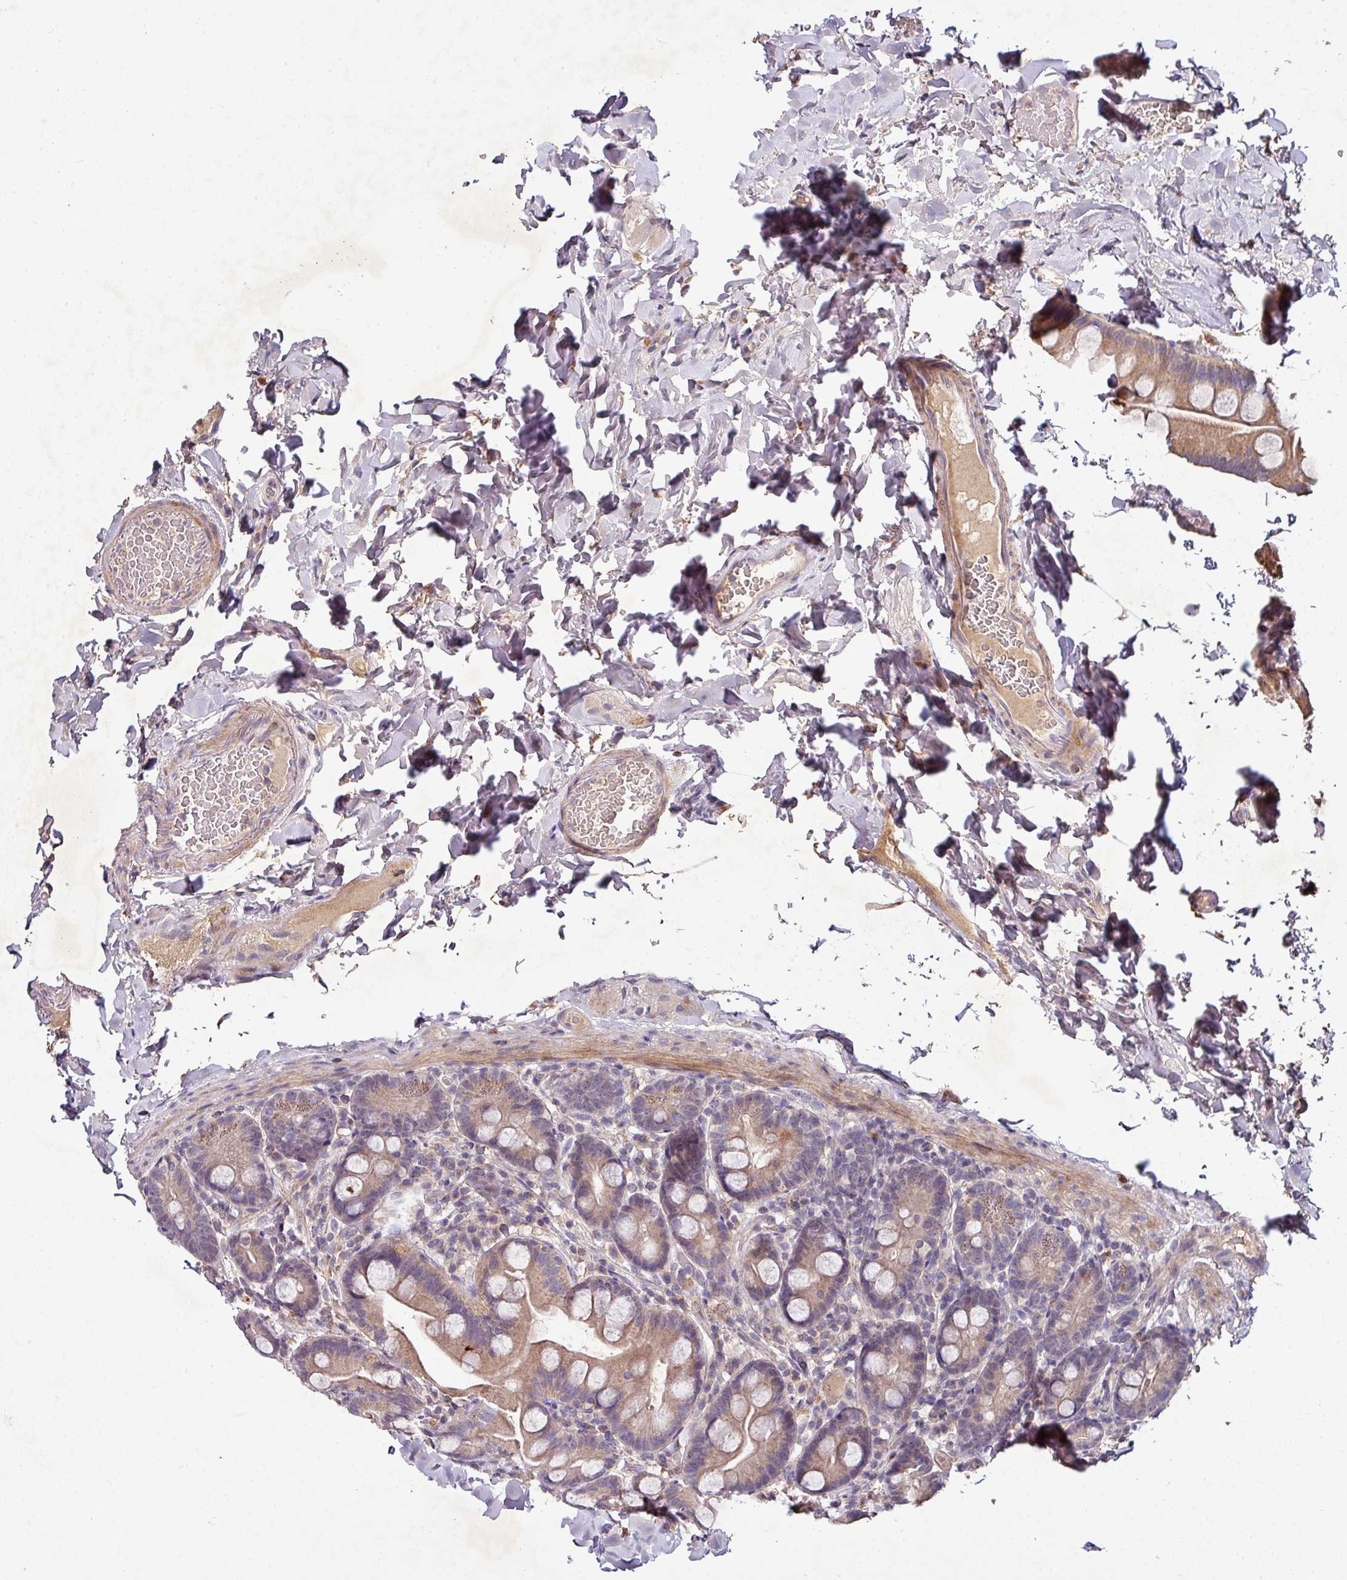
{"staining": {"intensity": "moderate", "quantity": ">75%", "location": "cytoplasmic/membranous"}, "tissue": "small intestine", "cell_type": "Glandular cells", "image_type": "normal", "snomed": [{"axis": "morphology", "description": "Normal tissue, NOS"}, {"axis": "topography", "description": "Small intestine"}], "caption": "IHC staining of normal small intestine, which exhibits medium levels of moderate cytoplasmic/membranous expression in about >75% of glandular cells indicating moderate cytoplasmic/membranous protein expression. The staining was performed using DAB (brown) for protein detection and nuclei were counterstained in hematoxylin (blue).", "gene": "AEBP2", "patient": {"sex": "female", "age": 68}}